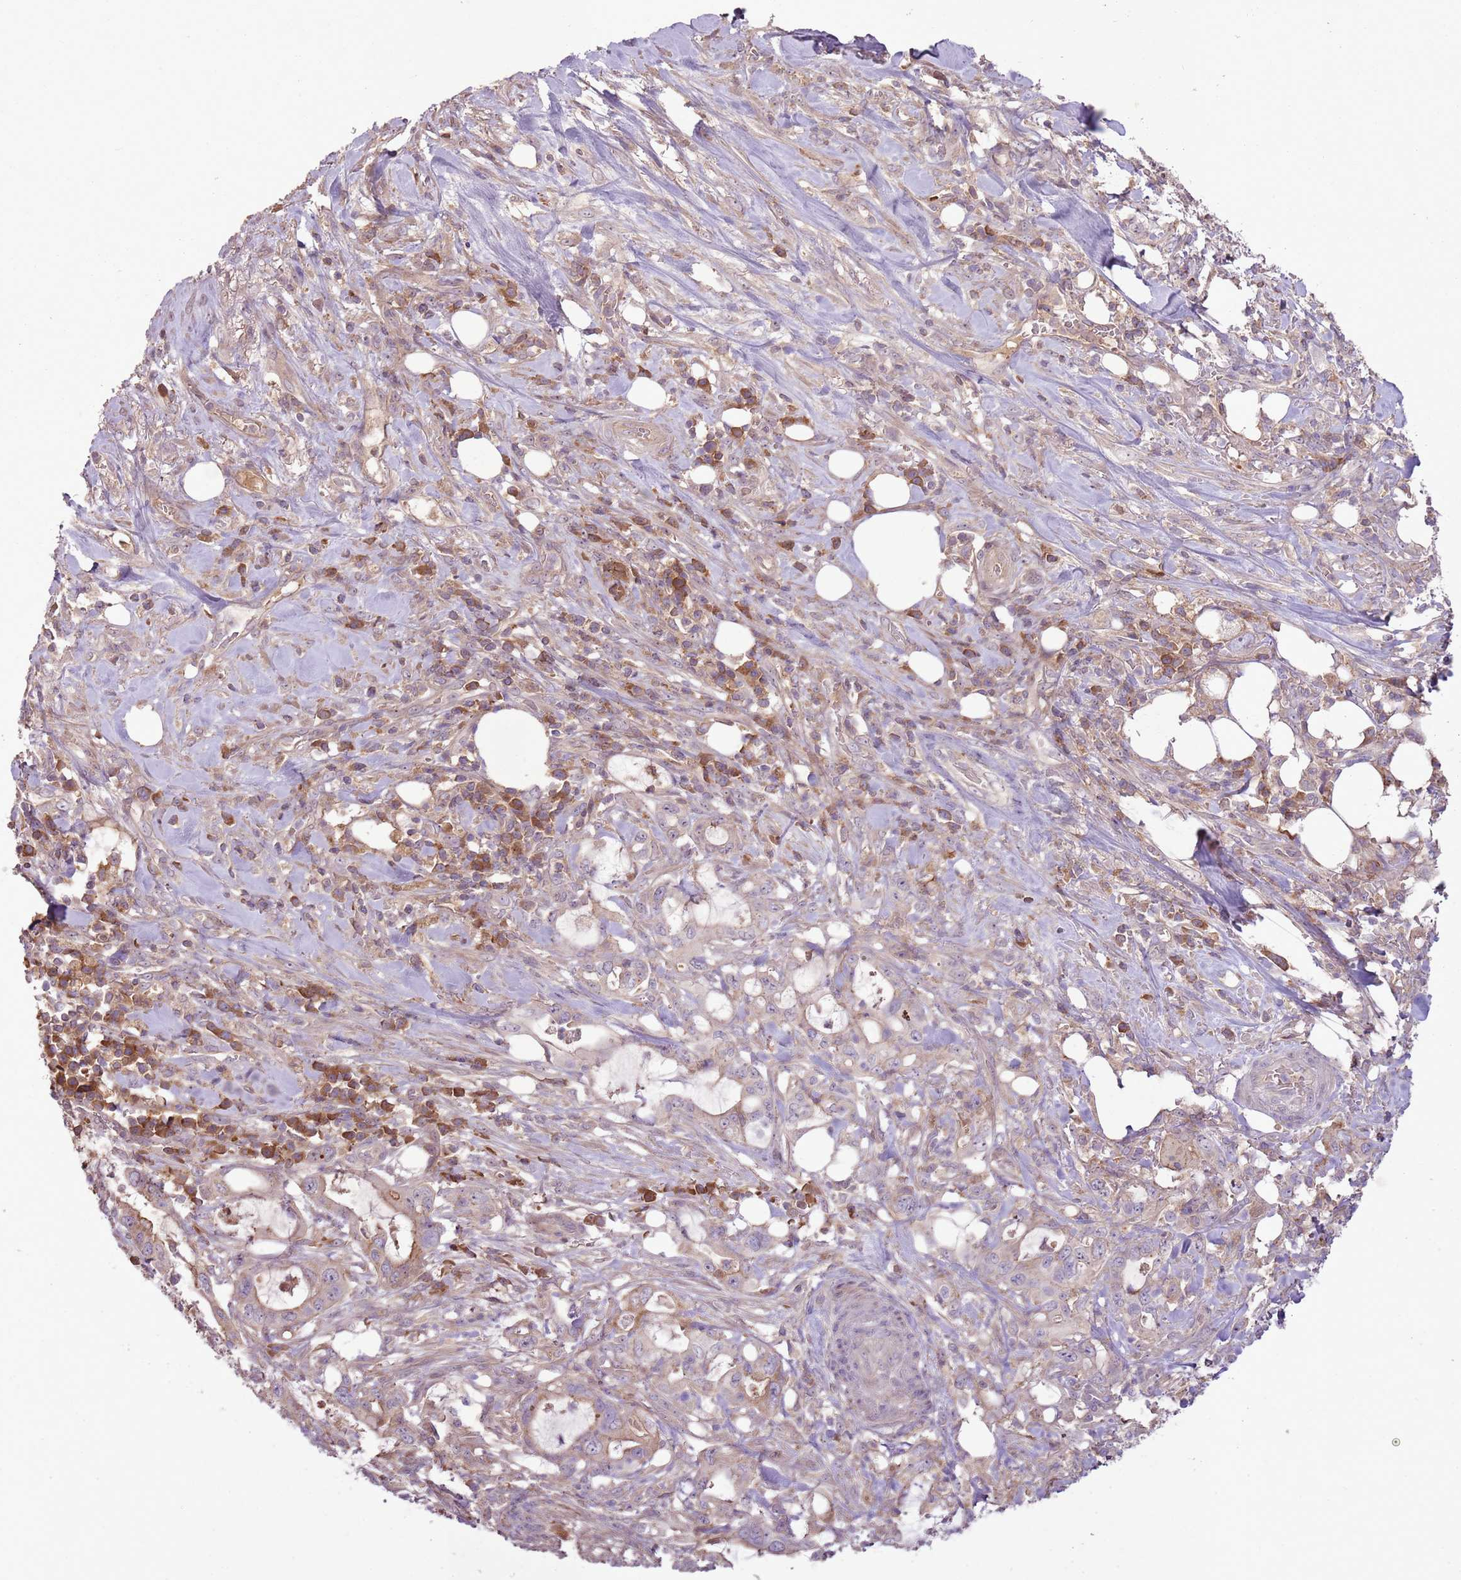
{"staining": {"intensity": "moderate", "quantity": "25%-75%", "location": "cytoplasmic/membranous"}, "tissue": "pancreatic cancer", "cell_type": "Tumor cells", "image_type": "cancer", "snomed": [{"axis": "morphology", "description": "Adenocarcinoma, NOS"}, {"axis": "topography", "description": "Pancreas"}], "caption": "Immunohistochemical staining of pancreatic cancer demonstrates medium levels of moderate cytoplasmic/membranous positivity in about 25%-75% of tumor cells.", "gene": "ANKRD24", "patient": {"sex": "female", "age": 61}}